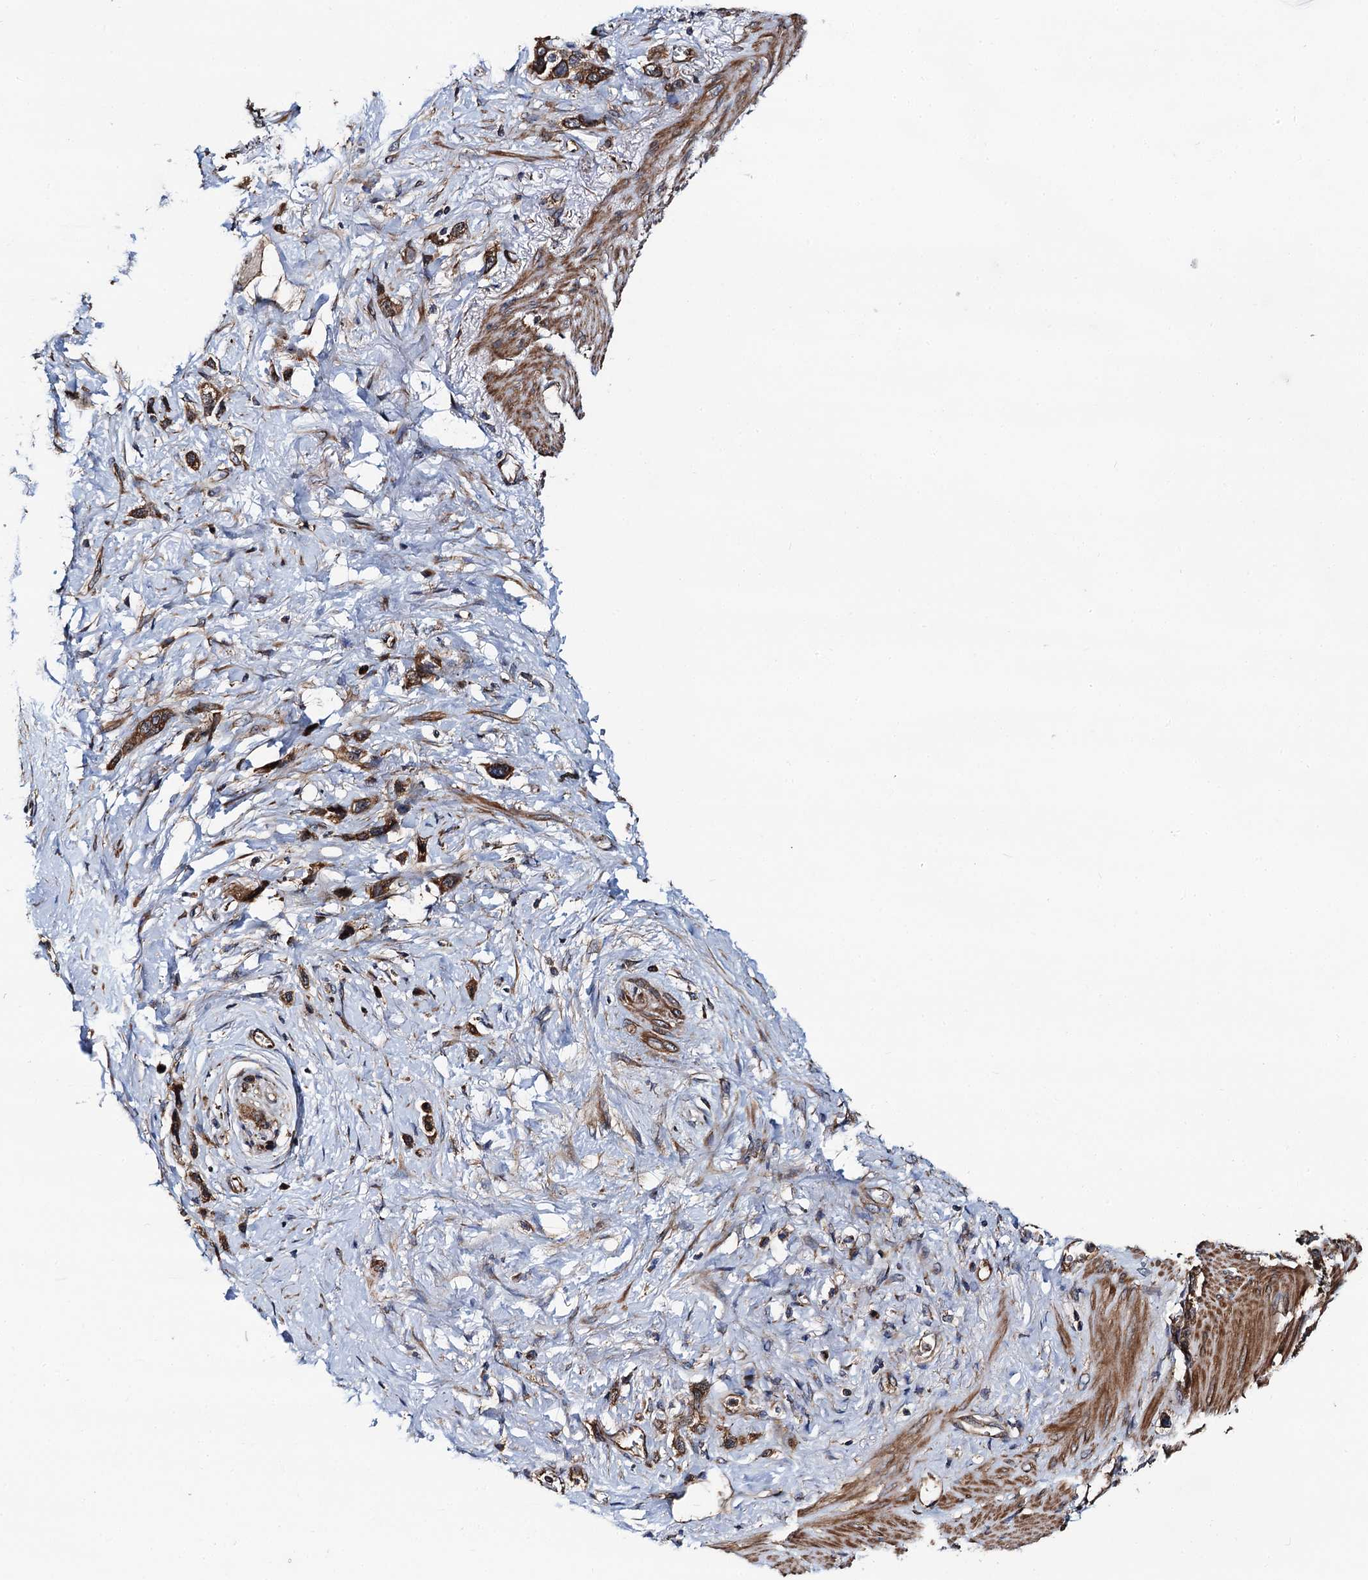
{"staining": {"intensity": "strong", "quantity": ">75%", "location": "cytoplasmic/membranous"}, "tissue": "stomach cancer", "cell_type": "Tumor cells", "image_type": "cancer", "snomed": [{"axis": "morphology", "description": "Adenocarcinoma, NOS"}, {"axis": "morphology", "description": "Adenocarcinoma, High grade"}, {"axis": "topography", "description": "Stomach, upper"}, {"axis": "topography", "description": "Stomach, lower"}], "caption": "IHC (DAB) staining of stomach cancer (adenocarcinoma) demonstrates strong cytoplasmic/membranous protein expression in about >75% of tumor cells.", "gene": "NEK1", "patient": {"sex": "female", "age": 65}}